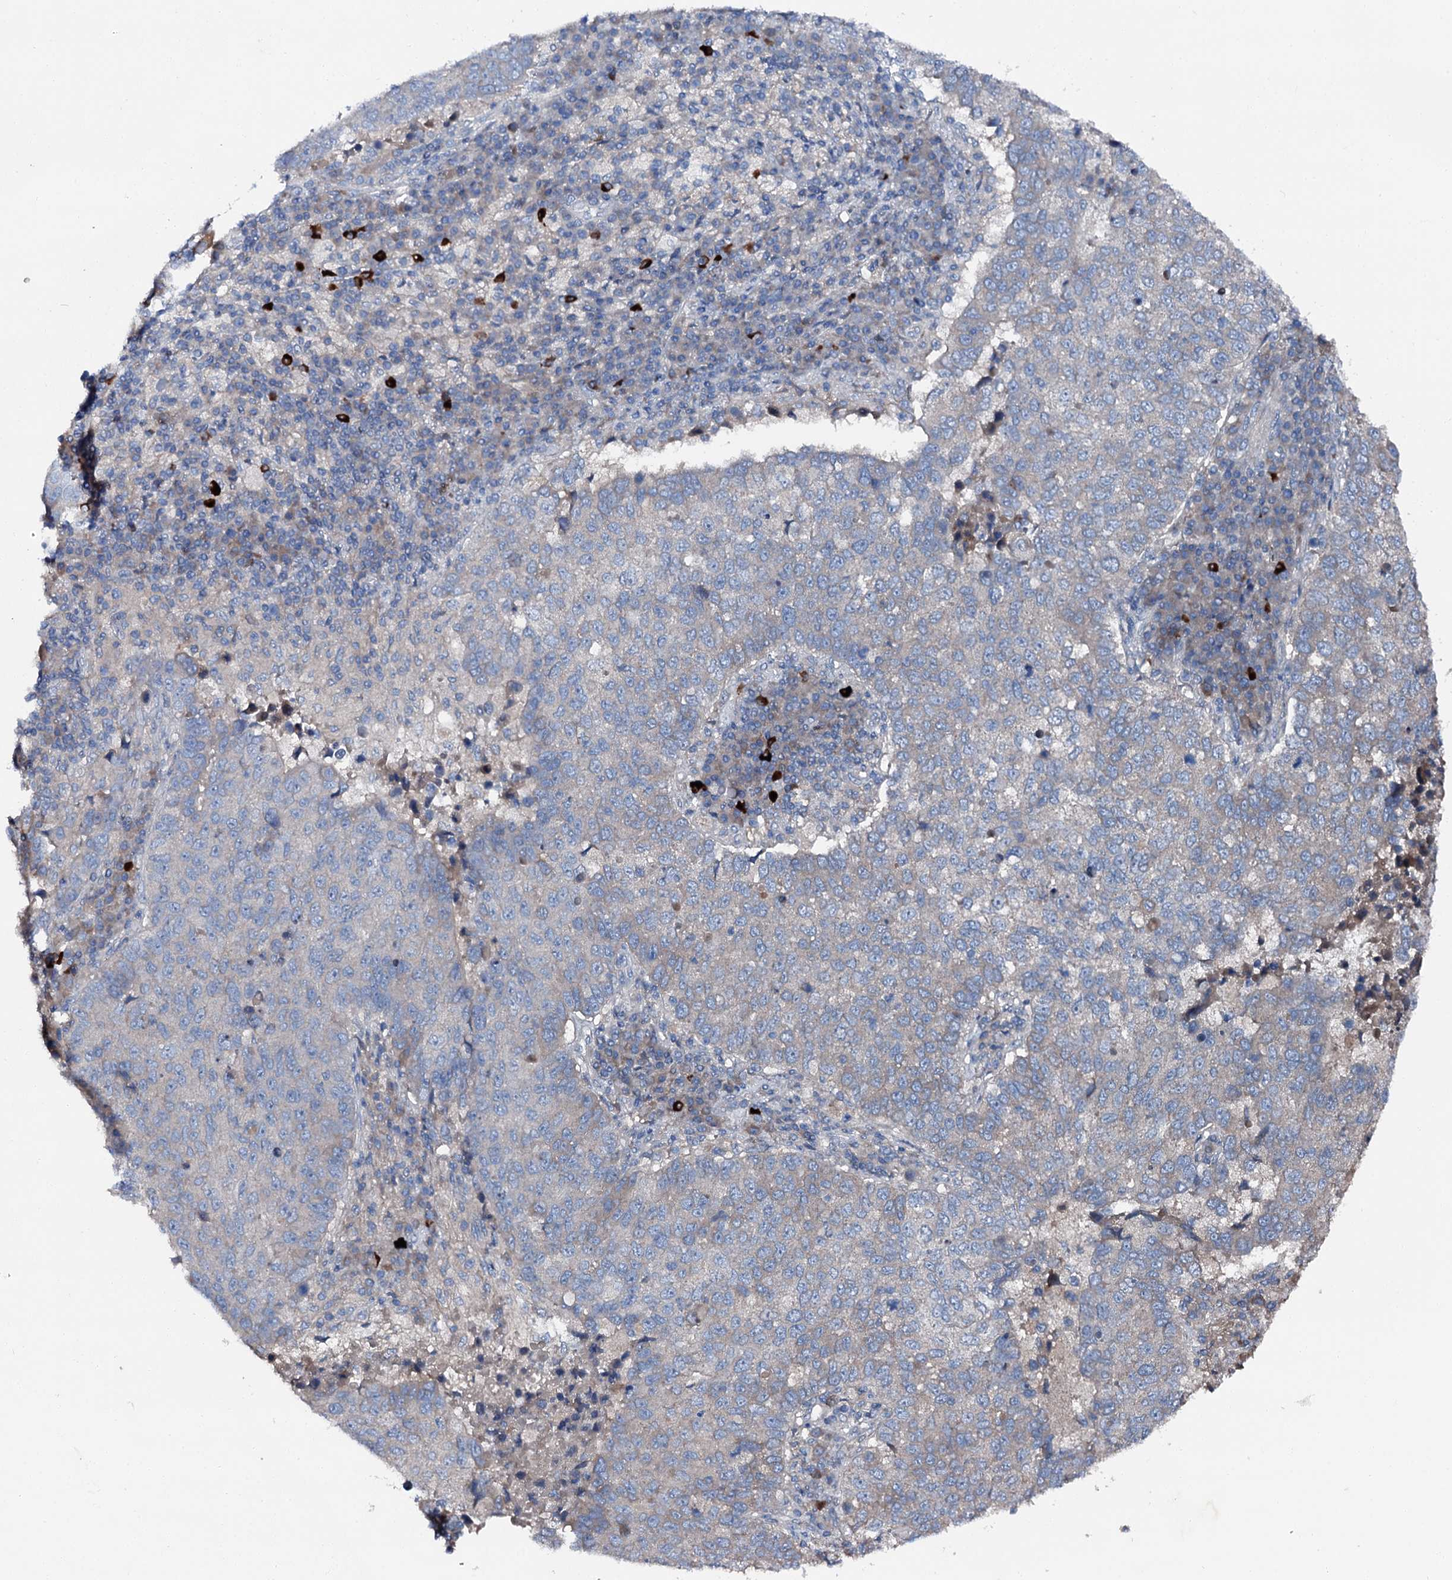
{"staining": {"intensity": "negative", "quantity": "none", "location": "none"}, "tissue": "lung cancer", "cell_type": "Tumor cells", "image_type": "cancer", "snomed": [{"axis": "morphology", "description": "Squamous cell carcinoma, NOS"}, {"axis": "topography", "description": "Lung"}], "caption": "IHC of human lung cancer (squamous cell carcinoma) exhibits no expression in tumor cells.", "gene": "SLC22A25", "patient": {"sex": "male", "age": 73}}